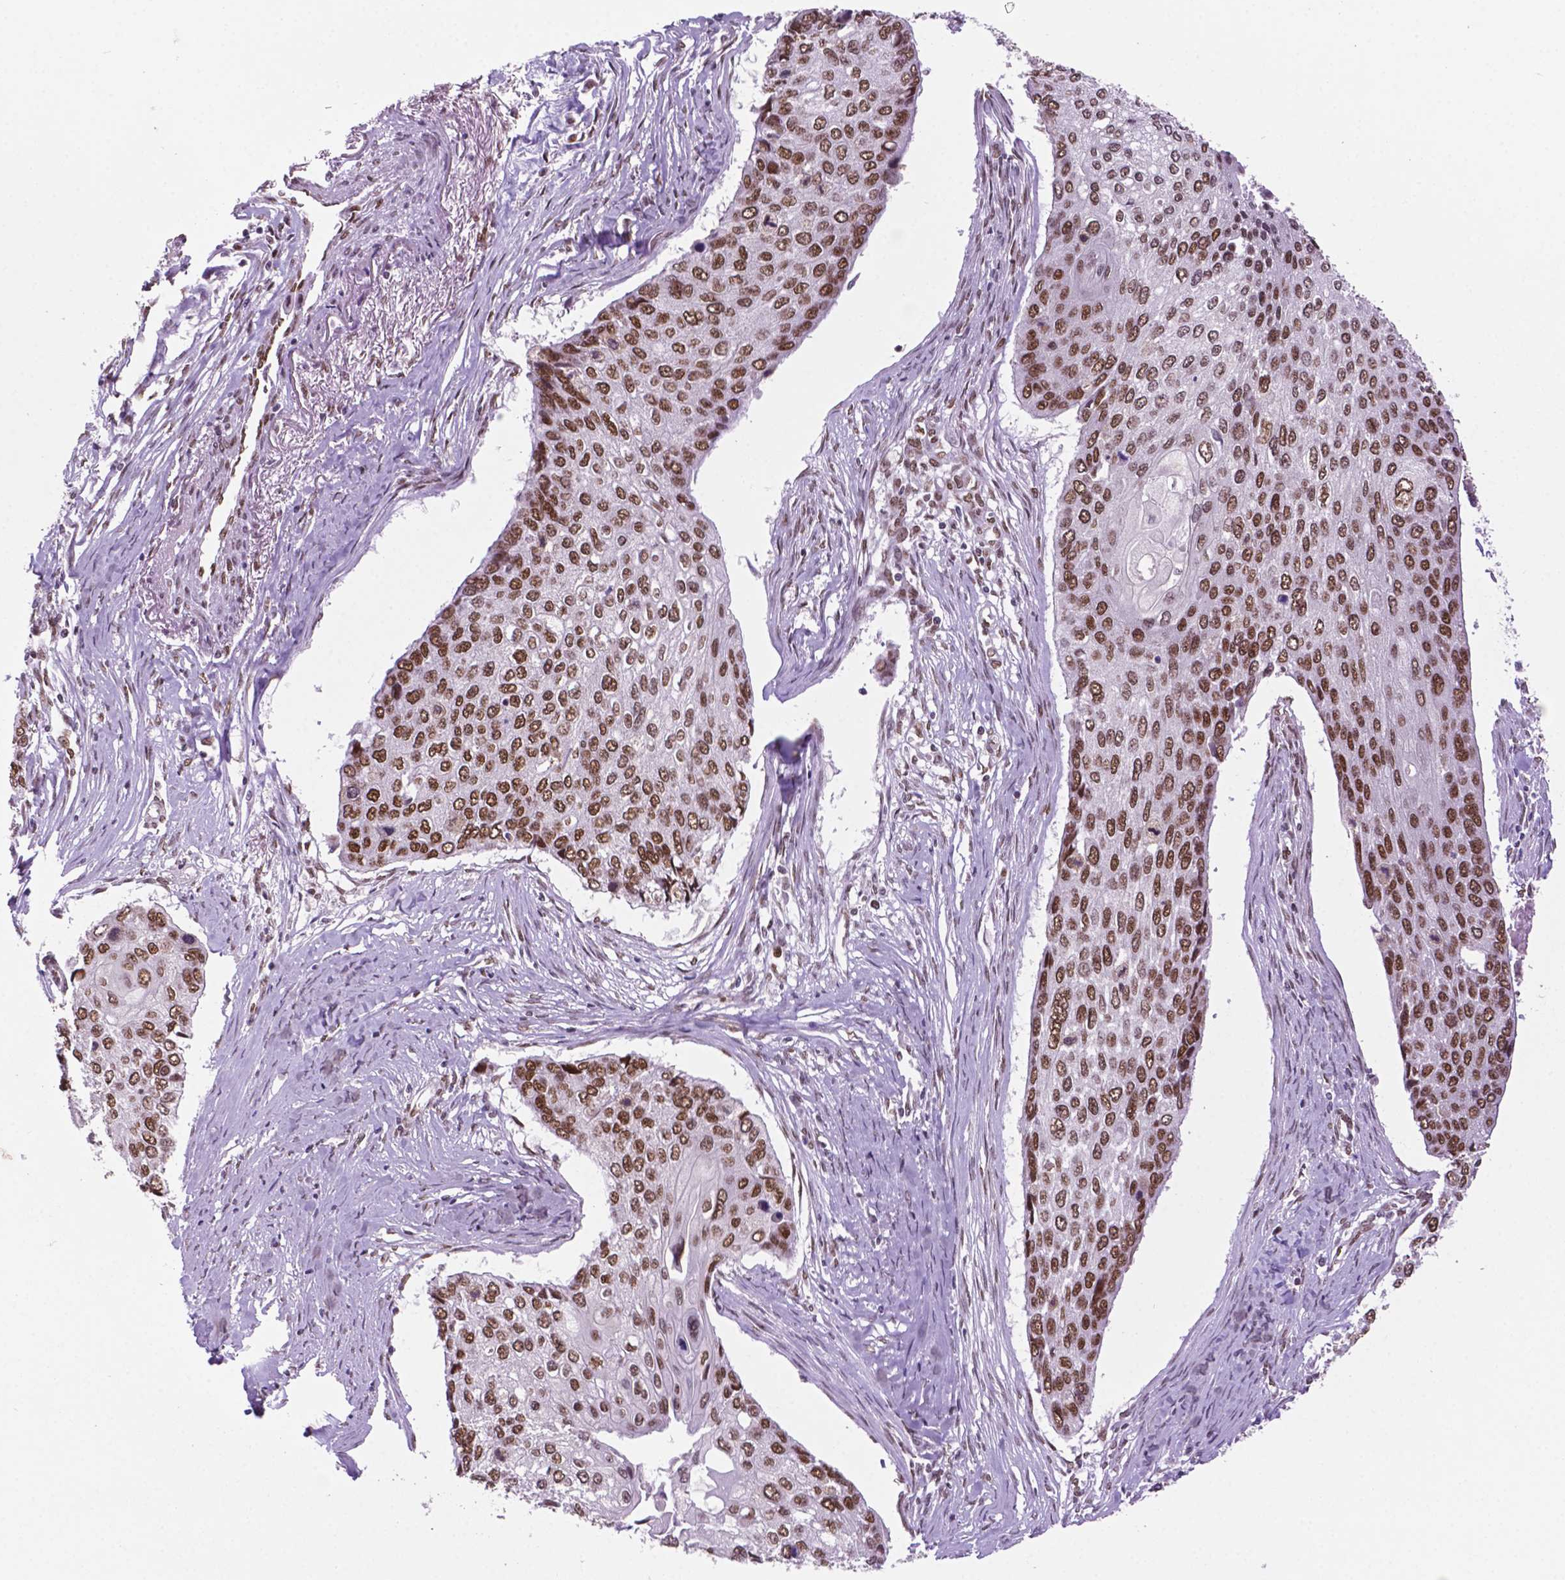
{"staining": {"intensity": "weak", "quantity": ">75%", "location": "nuclear"}, "tissue": "lung cancer", "cell_type": "Tumor cells", "image_type": "cancer", "snomed": [{"axis": "morphology", "description": "Squamous cell carcinoma, NOS"}, {"axis": "morphology", "description": "Squamous cell carcinoma, metastatic, NOS"}, {"axis": "topography", "description": "Lung"}], "caption": "About >75% of tumor cells in human lung cancer display weak nuclear protein positivity as visualized by brown immunohistochemical staining.", "gene": "MLH1", "patient": {"sex": "male", "age": 63}}